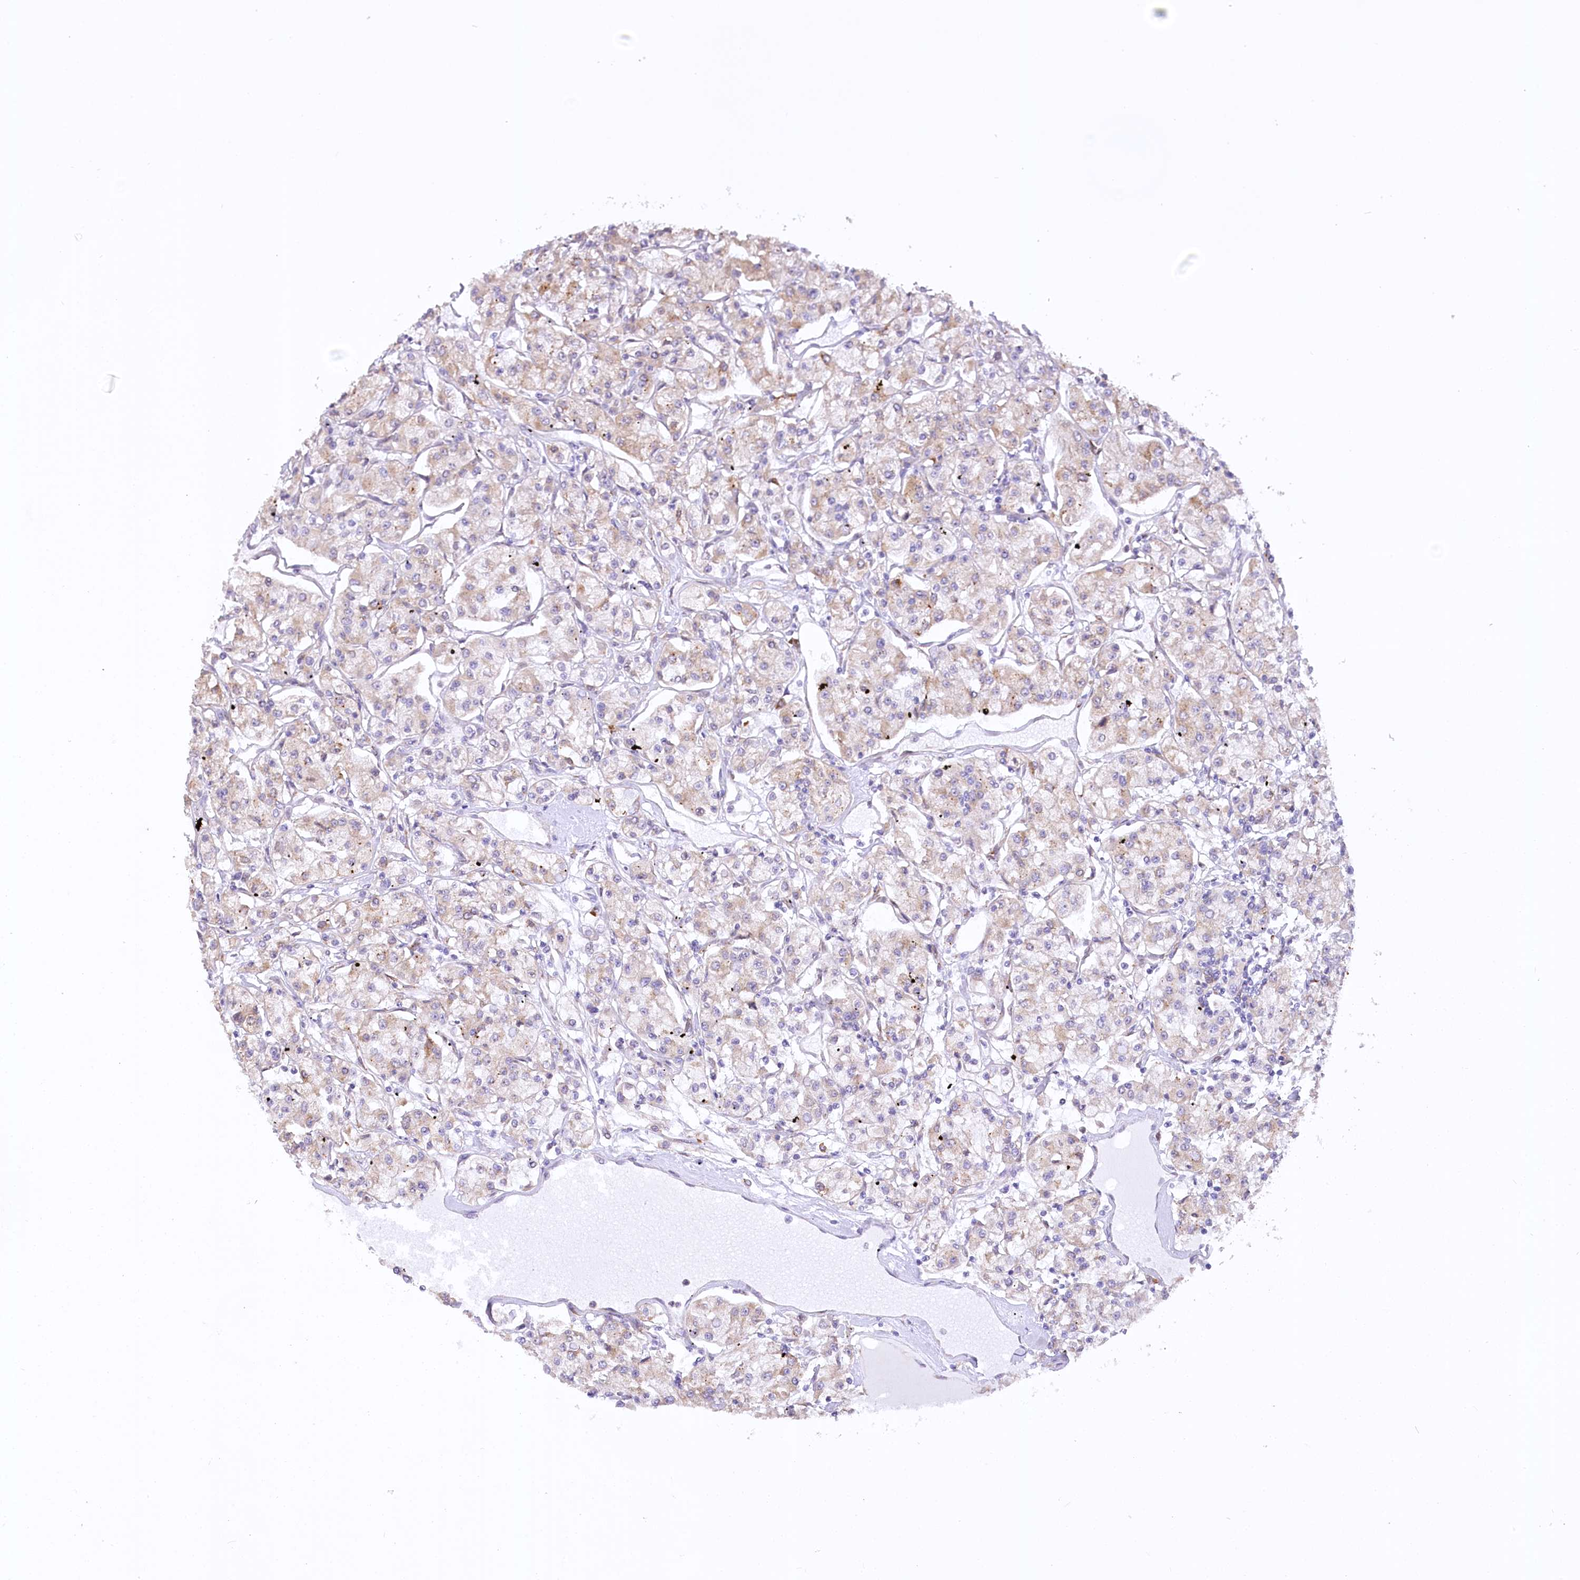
{"staining": {"intensity": "weak", "quantity": "<25%", "location": "cytoplasmic/membranous"}, "tissue": "renal cancer", "cell_type": "Tumor cells", "image_type": "cancer", "snomed": [{"axis": "morphology", "description": "Adenocarcinoma, NOS"}, {"axis": "topography", "description": "Kidney"}], "caption": "This is a histopathology image of immunohistochemistry staining of renal cancer (adenocarcinoma), which shows no positivity in tumor cells.", "gene": "NCKAP5", "patient": {"sex": "female", "age": 59}}